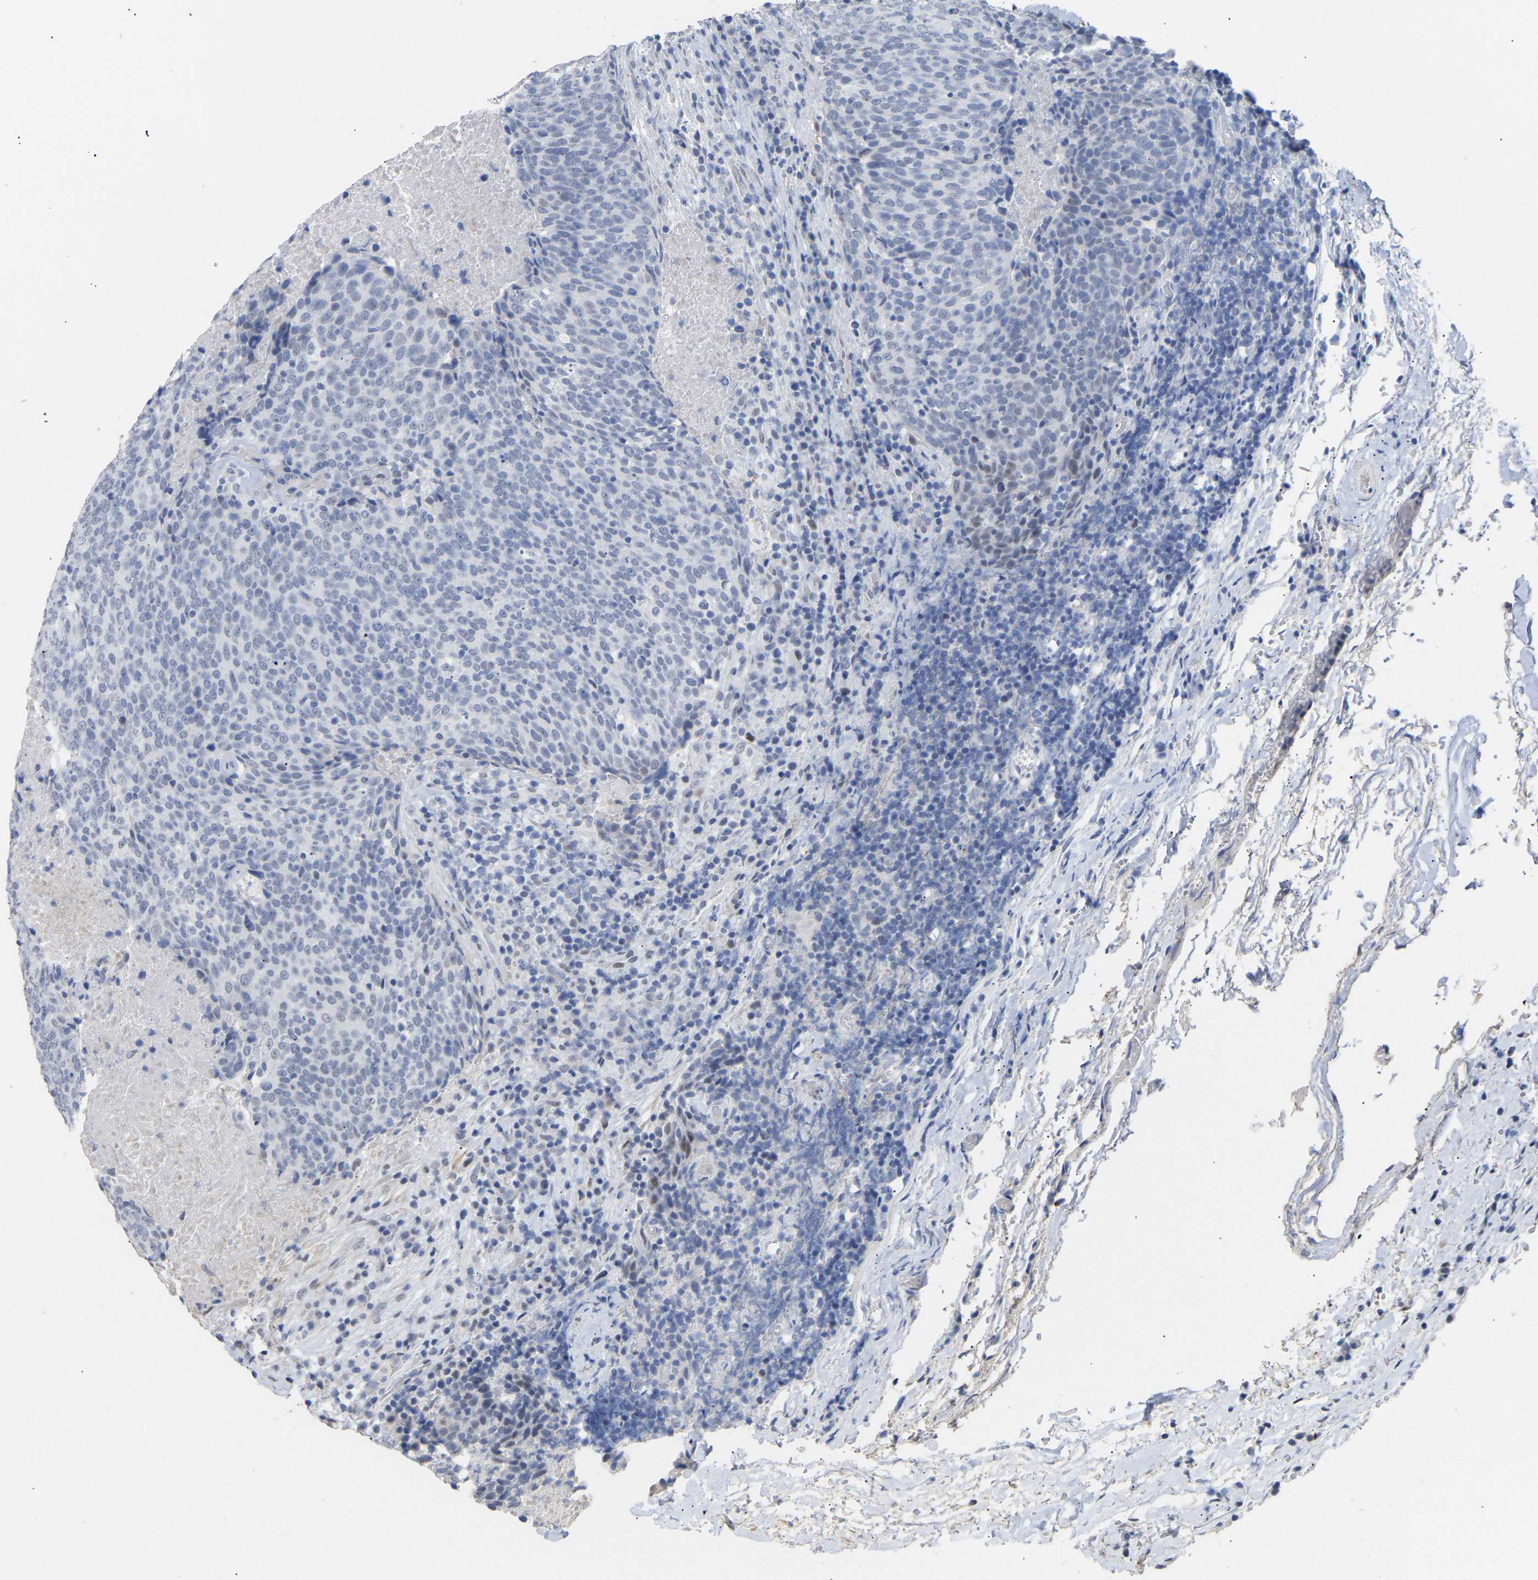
{"staining": {"intensity": "negative", "quantity": "none", "location": "none"}, "tissue": "head and neck cancer", "cell_type": "Tumor cells", "image_type": "cancer", "snomed": [{"axis": "morphology", "description": "Squamous cell carcinoma, NOS"}, {"axis": "morphology", "description": "Squamous cell carcinoma, metastatic, NOS"}, {"axis": "topography", "description": "Lymph node"}, {"axis": "topography", "description": "Head-Neck"}], "caption": "Squamous cell carcinoma (head and neck) was stained to show a protein in brown. There is no significant staining in tumor cells.", "gene": "AMPH", "patient": {"sex": "male", "age": 62}}